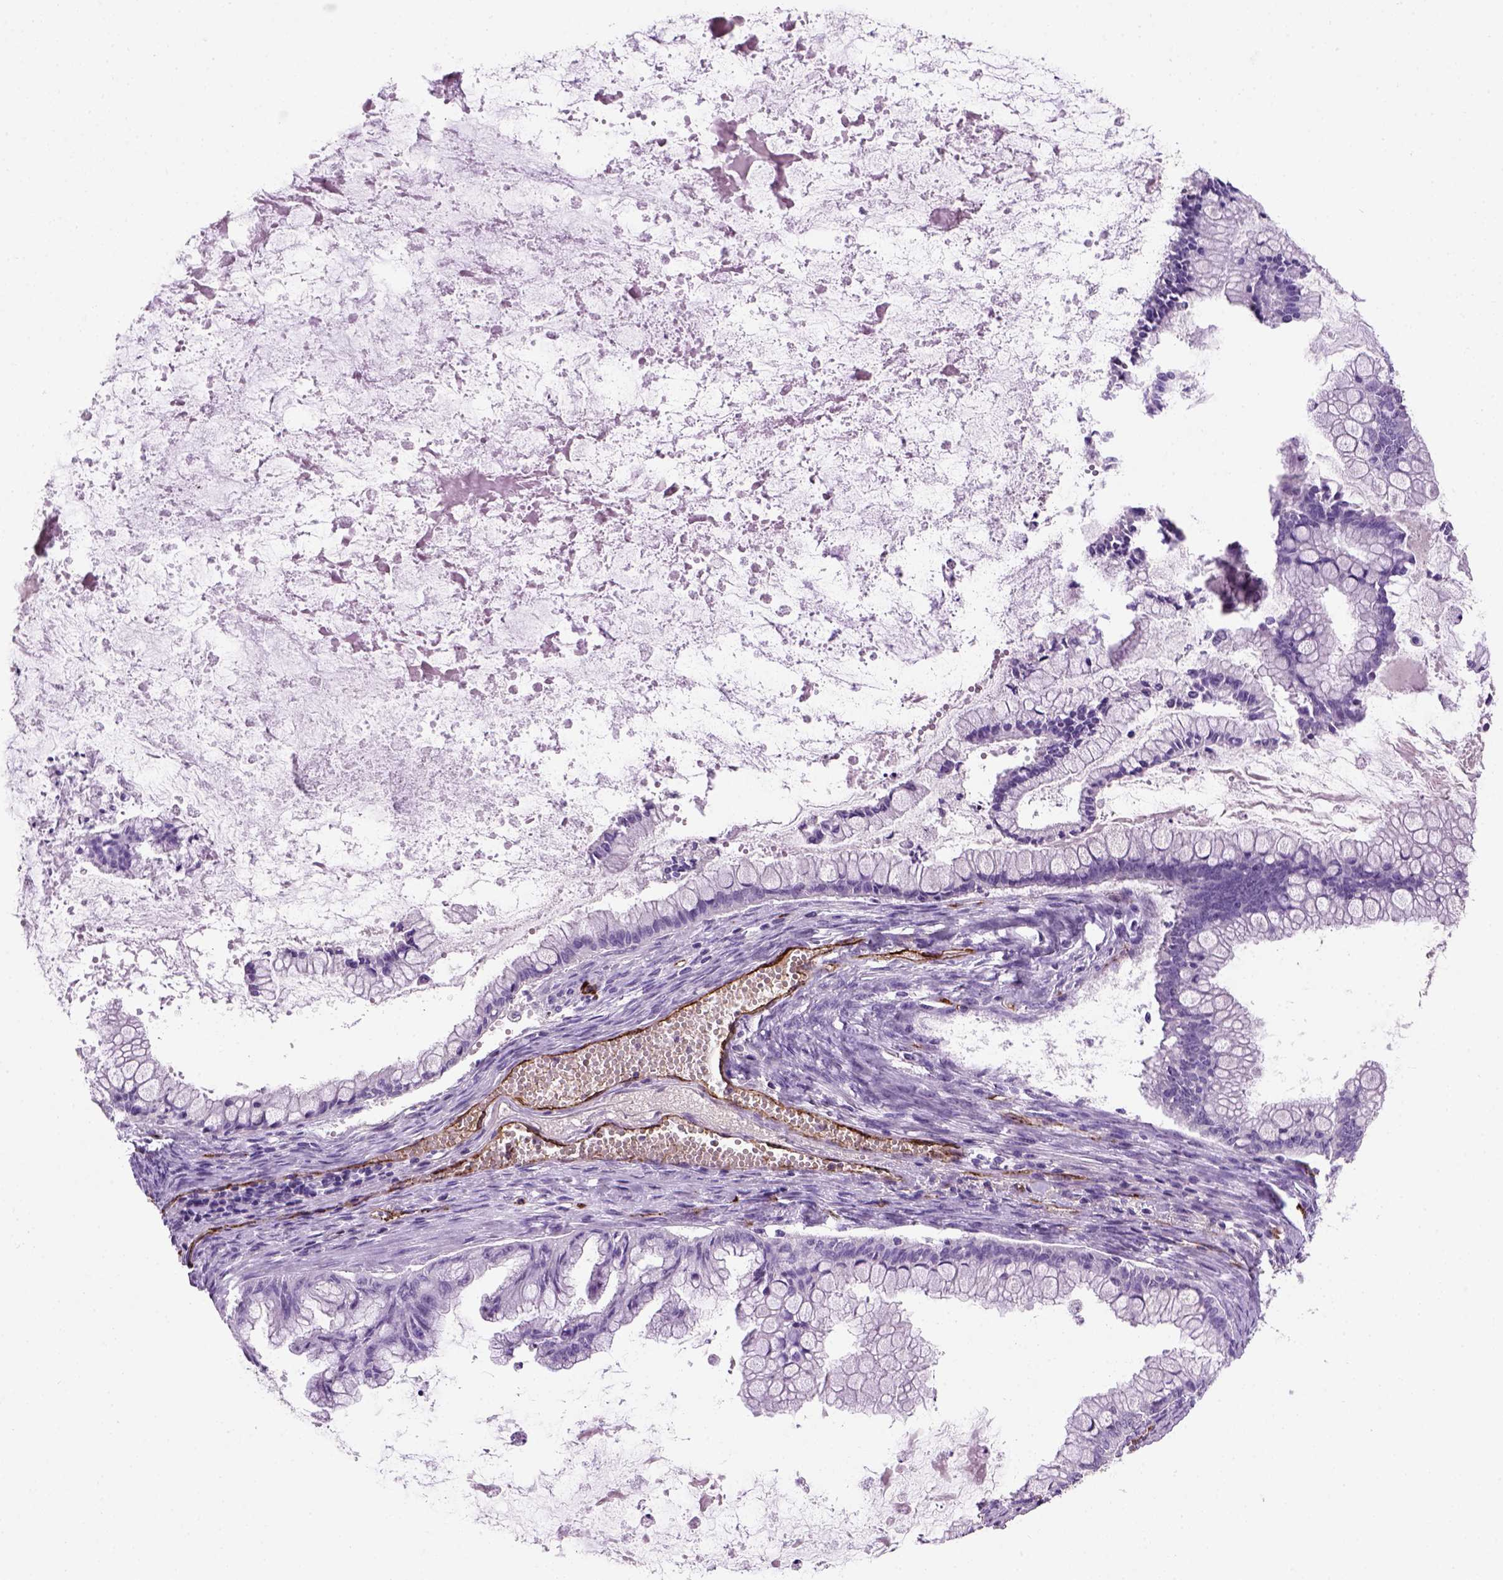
{"staining": {"intensity": "negative", "quantity": "none", "location": "none"}, "tissue": "ovarian cancer", "cell_type": "Tumor cells", "image_type": "cancer", "snomed": [{"axis": "morphology", "description": "Cystadenocarcinoma, mucinous, NOS"}, {"axis": "topography", "description": "Ovary"}], "caption": "Tumor cells show no significant positivity in ovarian cancer.", "gene": "VWF", "patient": {"sex": "female", "age": 67}}